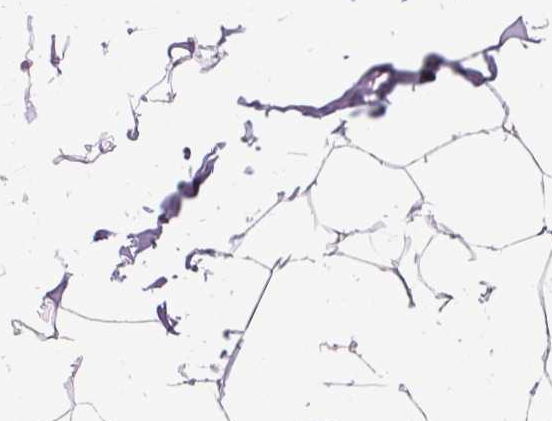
{"staining": {"intensity": "negative", "quantity": "none", "location": "none"}, "tissue": "breast", "cell_type": "Adipocytes", "image_type": "normal", "snomed": [{"axis": "morphology", "description": "Normal tissue, NOS"}, {"axis": "topography", "description": "Breast"}], "caption": "The IHC photomicrograph has no significant staining in adipocytes of breast.", "gene": "FTCD", "patient": {"sex": "female", "age": 32}}